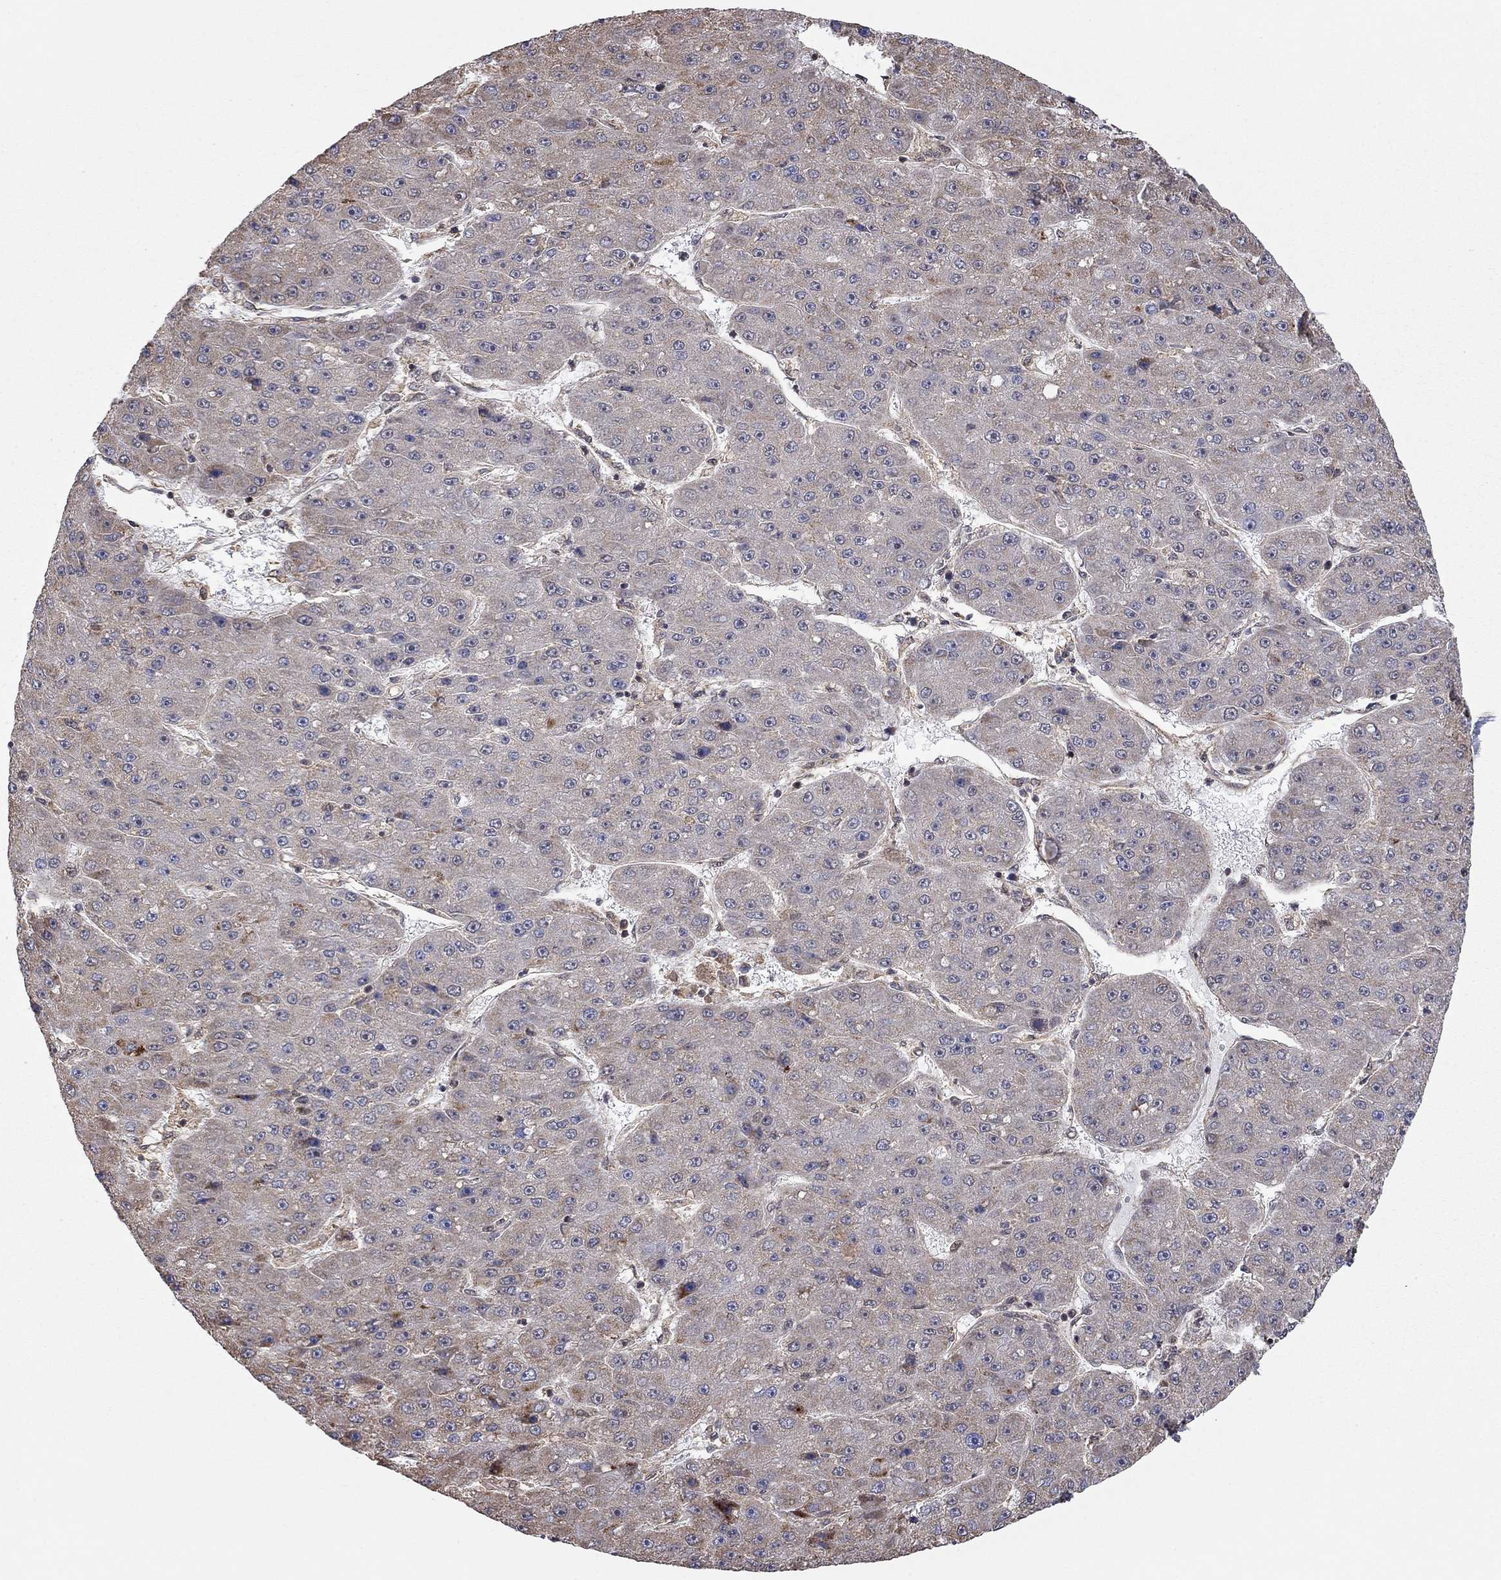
{"staining": {"intensity": "negative", "quantity": "none", "location": "none"}, "tissue": "liver cancer", "cell_type": "Tumor cells", "image_type": "cancer", "snomed": [{"axis": "morphology", "description": "Carcinoma, Hepatocellular, NOS"}, {"axis": "topography", "description": "Liver"}], "caption": "A histopathology image of human liver cancer (hepatocellular carcinoma) is negative for staining in tumor cells.", "gene": "TDP1", "patient": {"sex": "male", "age": 67}}